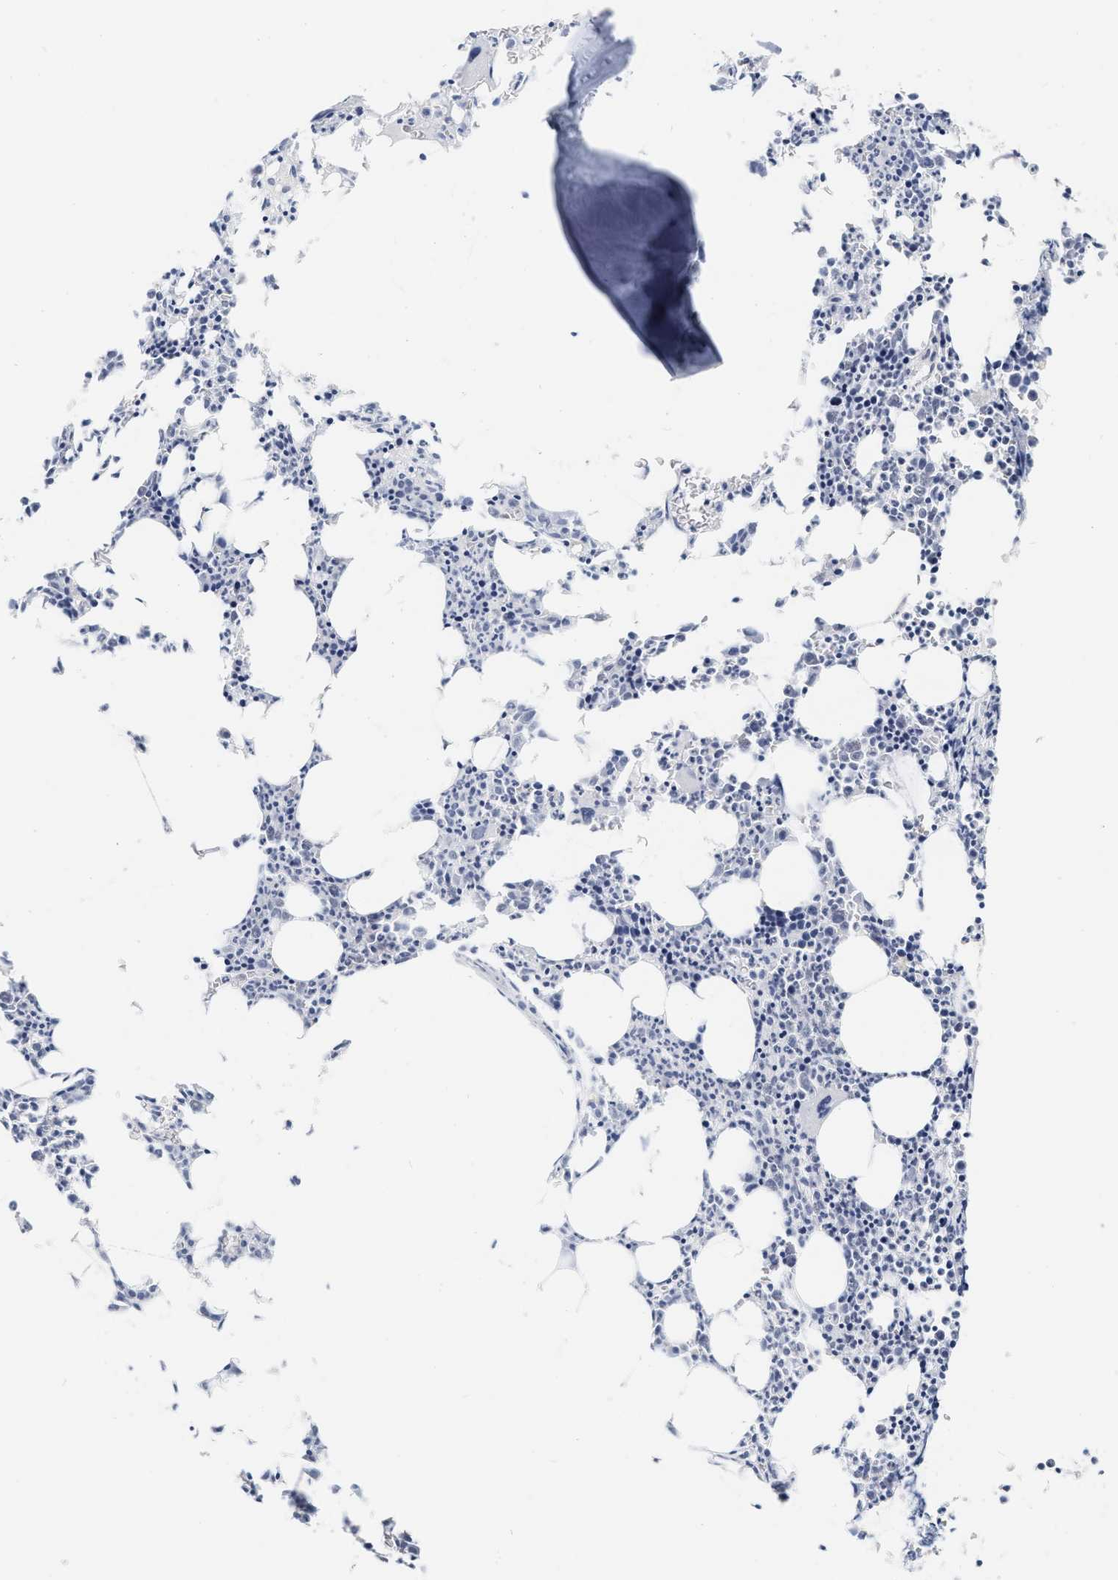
{"staining": {"intensity": "negative", "quantity": "none", "location": "none"}, "tissue": "bone marrow", "cell_type": "Hematopoietic cells", "image_type": "normal", "snomed": [{"axis": "morphology", "description": "Normal tissue, NOS"}, {"axis": "morphology", "description": "Inflammation, NOS"}, {"axis": "topography", "description": "Bone marrow"}], "caption": "This is a image of immunohistochemistry staining of normal bone marrow, which shows no staining in hematopoietic cells. (DAB (3,3'-diaminobenzidine) IHC, high magnification).", "gene": "XIRP1", "patient": {"sex": "female", "age": 40}}